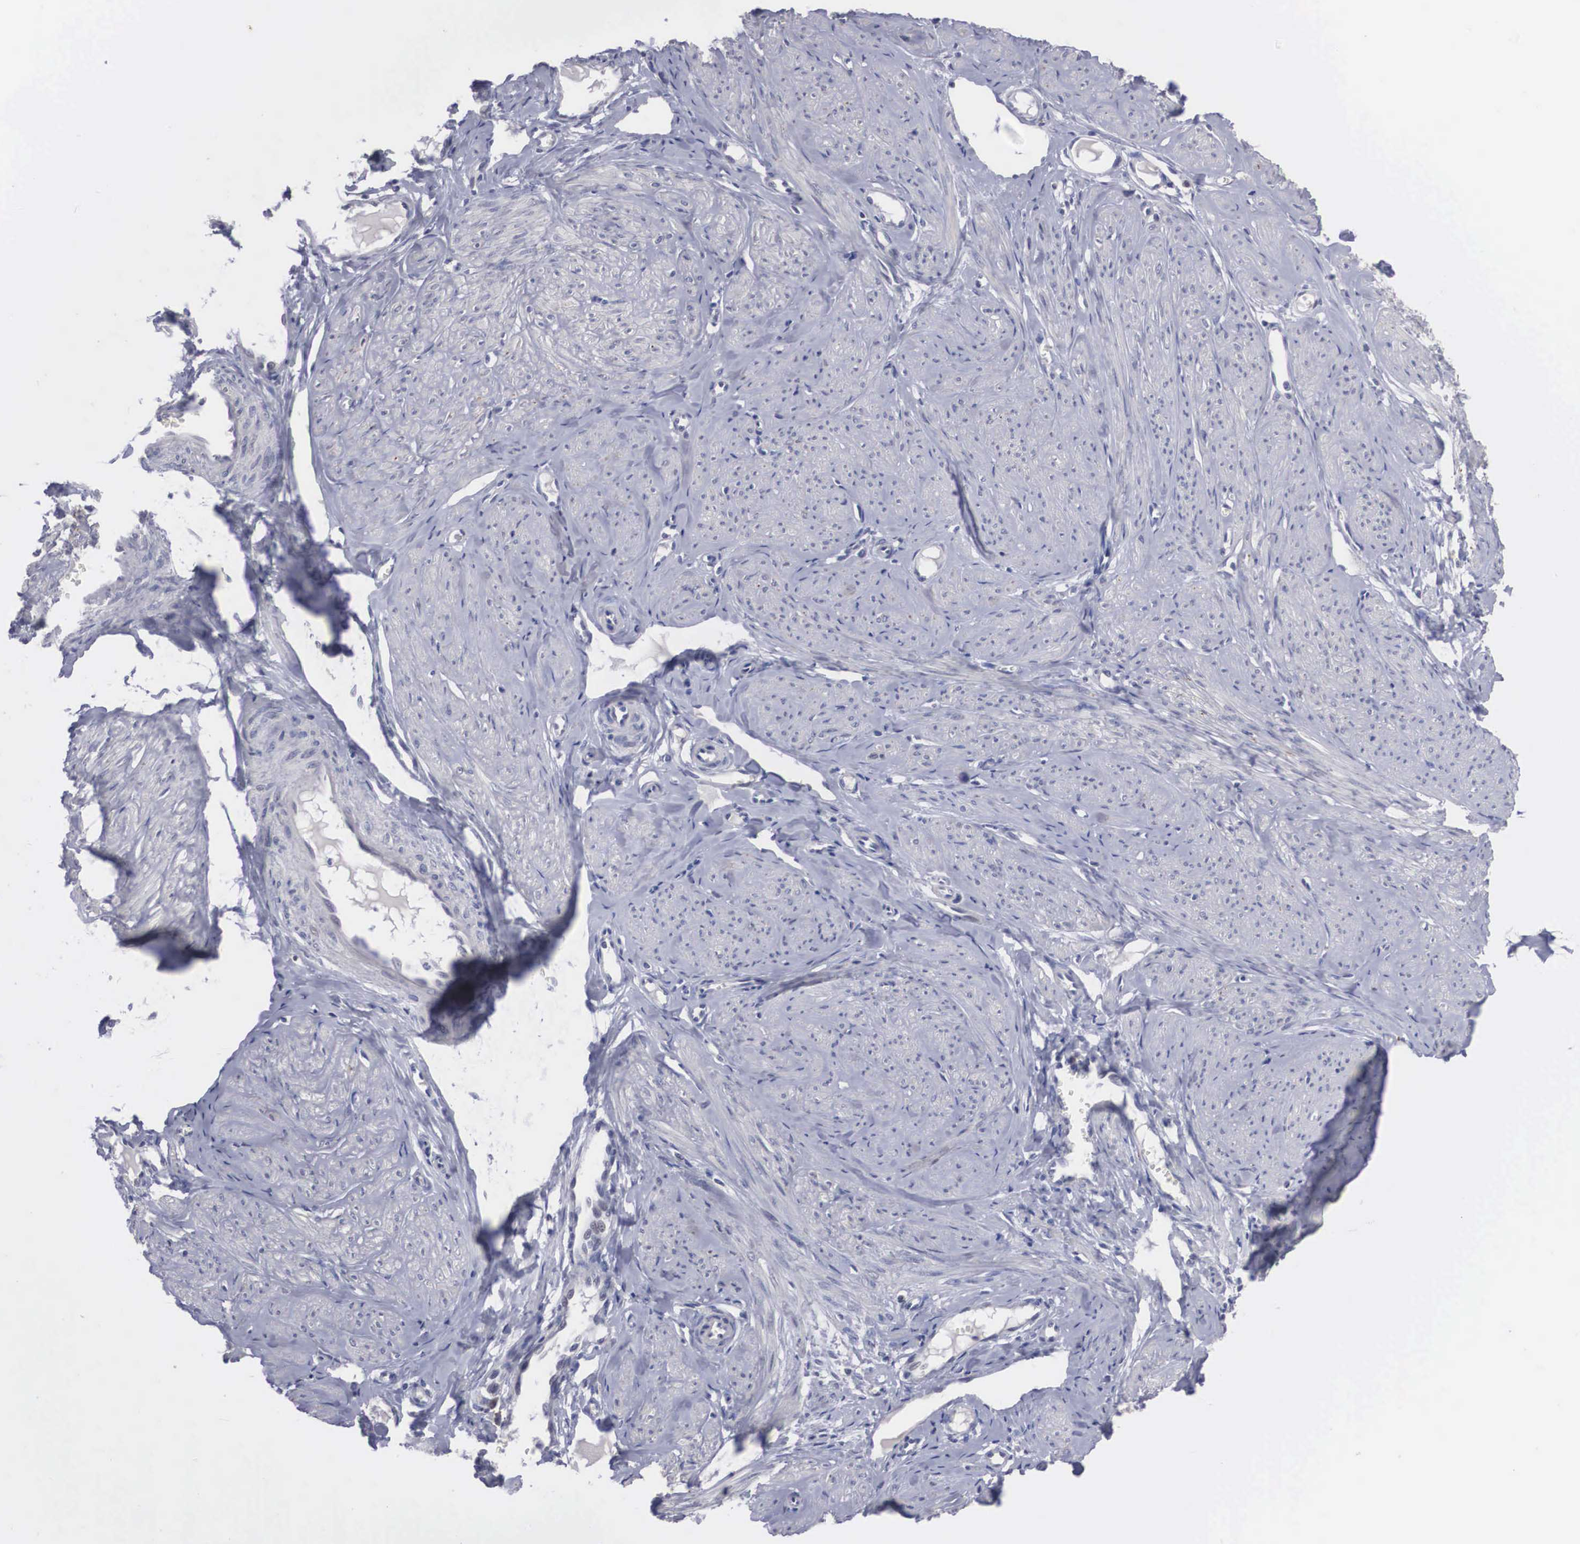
{"staining": {"intensity": "negative", "quantity": "none", "location": "none"}, "tissue": "smooth muscle", "cell_type": "Smooth muscle cells", "image_type": "normal", "snomed": [{"axis": "morphology", "description": "Normal tissue, NOS"}, {"axis": "topography", "description": "Uterus"}], "caption": "Smooth muscle cells show no significant protein positivity in normal smooth muscle. The staining is performed using DAB brown chromogen with nuclei counter-stained in using hematoxylin.", "gene": "WDR89", "patient": {"sex": "female", "age": 45}}